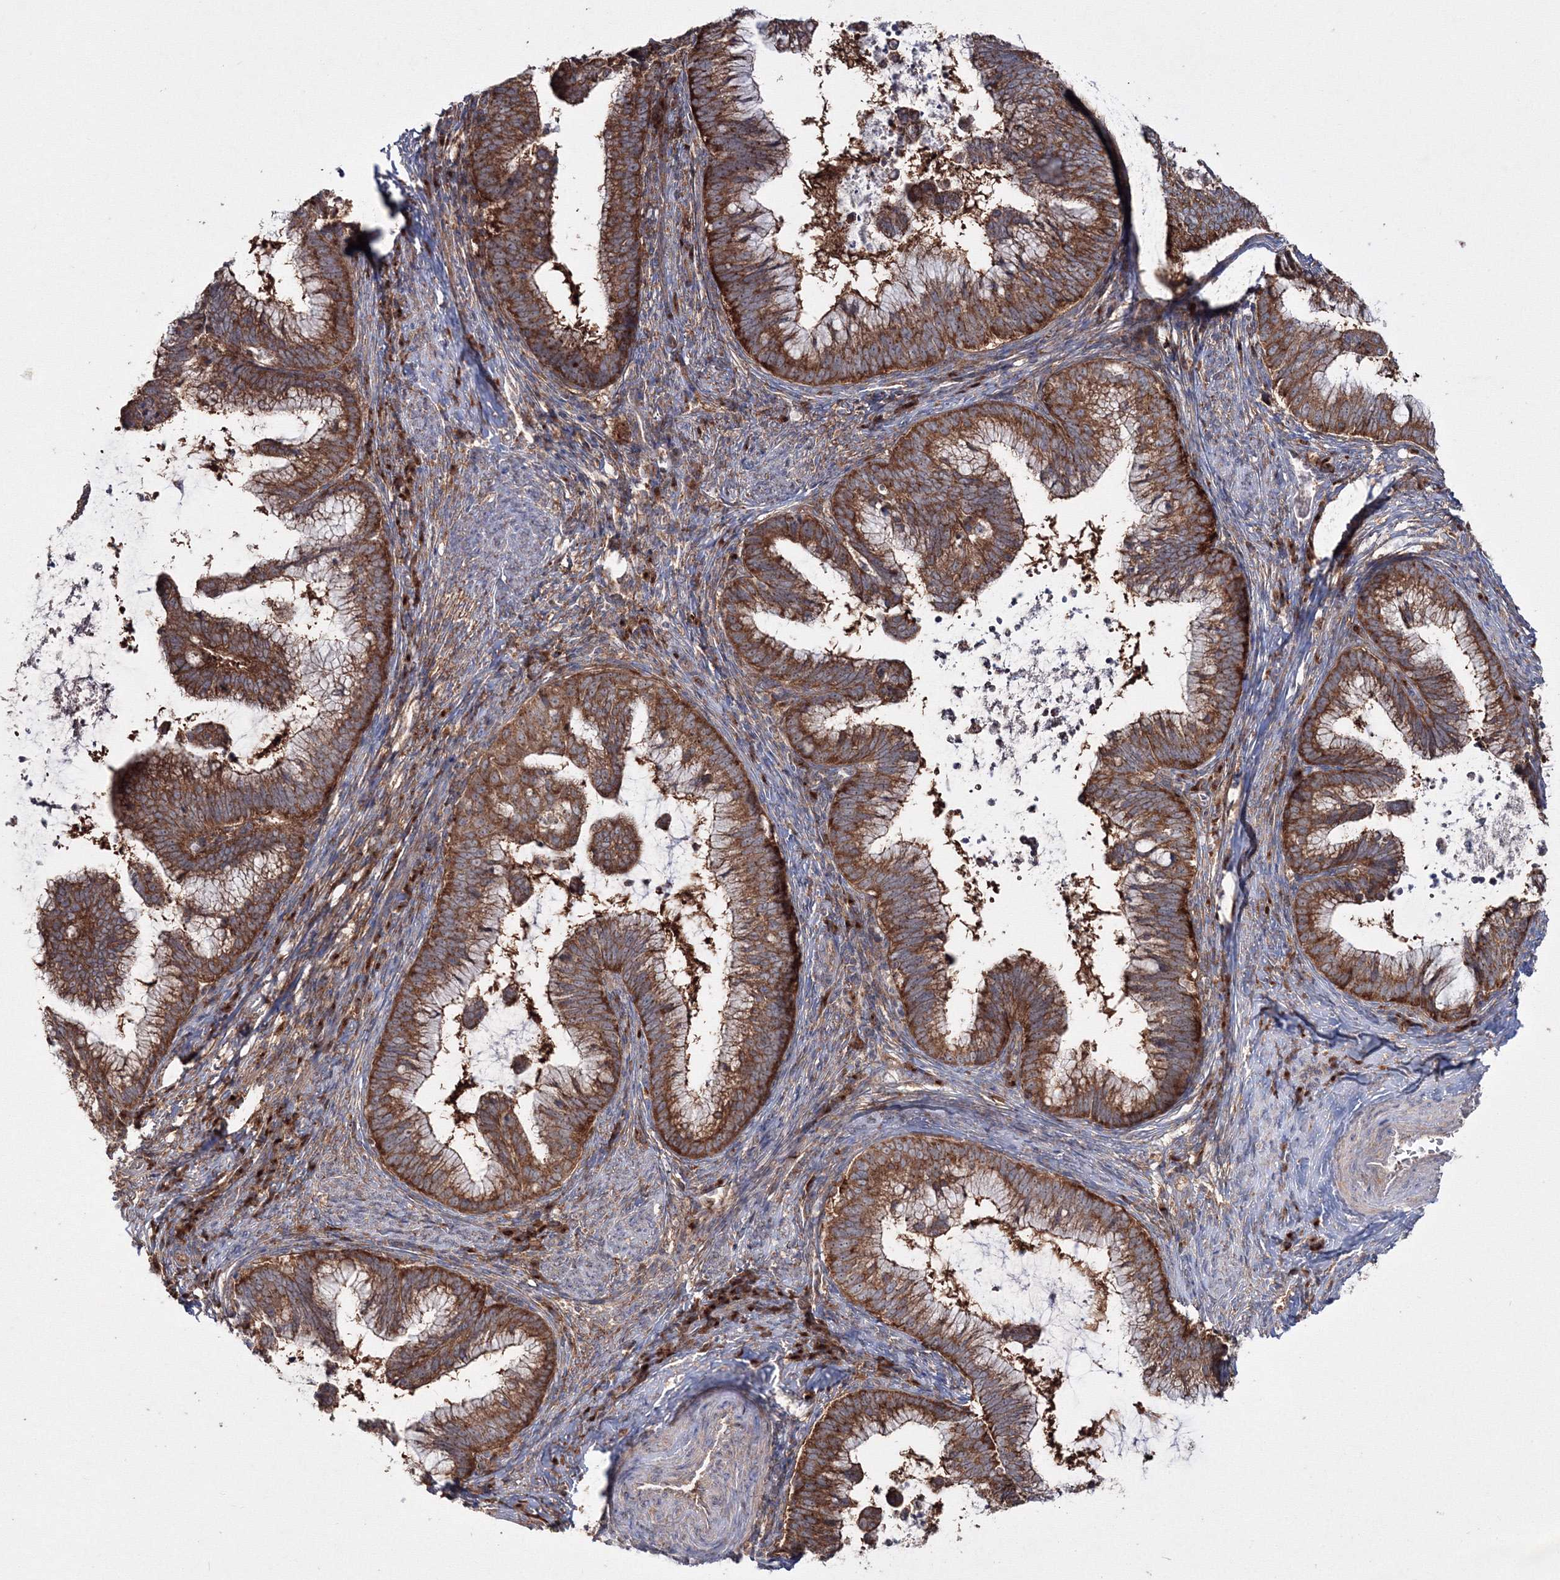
{"staining": {"intensity": "strong", "quantity": ">75%", "location": "cytoplasmic/membranous"}, "tissue": "cervical cancer", "cell_type": "Tumor cells", "image_type": "cancer", "snomed": [{"axis": "morphology", "description": "Adenocarcinoma, NOS"}, {"axis": "topography", "description": "Cervix"}], "caption": "High-power microscopy captured an immunohistochemistry photomicrograph of cervical cancer (adenocarcinoma), revealing strong cytoplasmic/membranous staining in approximately >75% of tumor cells. (DAB (3,3'-diaminobenzidine) = brown stain, brightfield microscopy at high magnification).", "gene": "PEX13", "patient": {"sex": "female", "age": 36}}